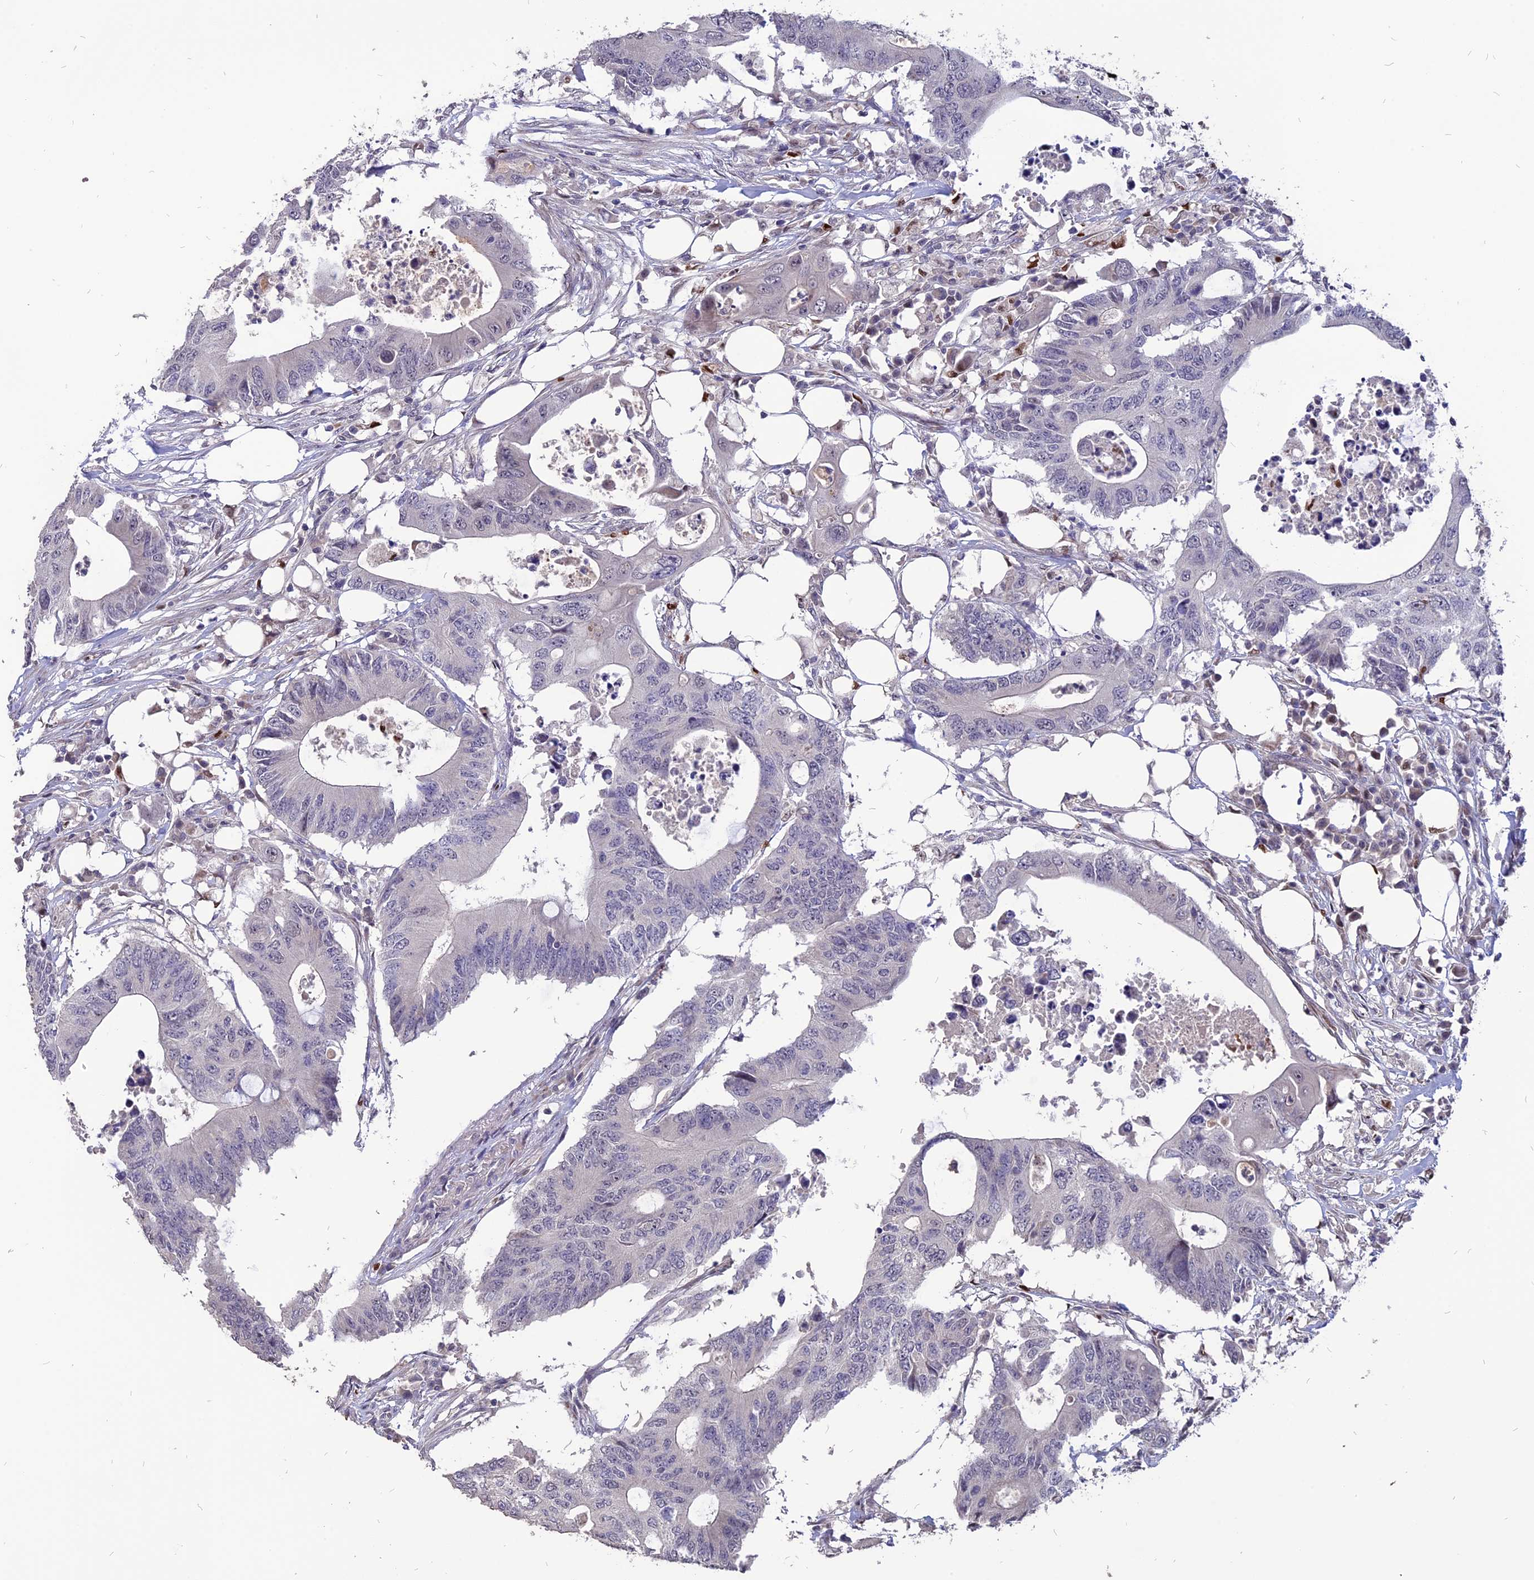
{"staining": {"intensity": "negative", "quantity": "none", "location": "none"}, "tissue": "colorectal cancer", "cell_type": "Tumor cells", "image_type": "cancer", "snomed": [{"axis": "morphology", "description": "Adenocarcinoma, NOS"}, {"axis": "topography", "description": "Colon"}], "caption": "Immunohistochemistry (IHC) image of neoplastic tissue: colorectal adenocarcinoma stained with DAB demonstrates no significant protein positivity in tumor cells.", "gene": "TMEM263", "patient": {"sex": "male", "age": 71}}